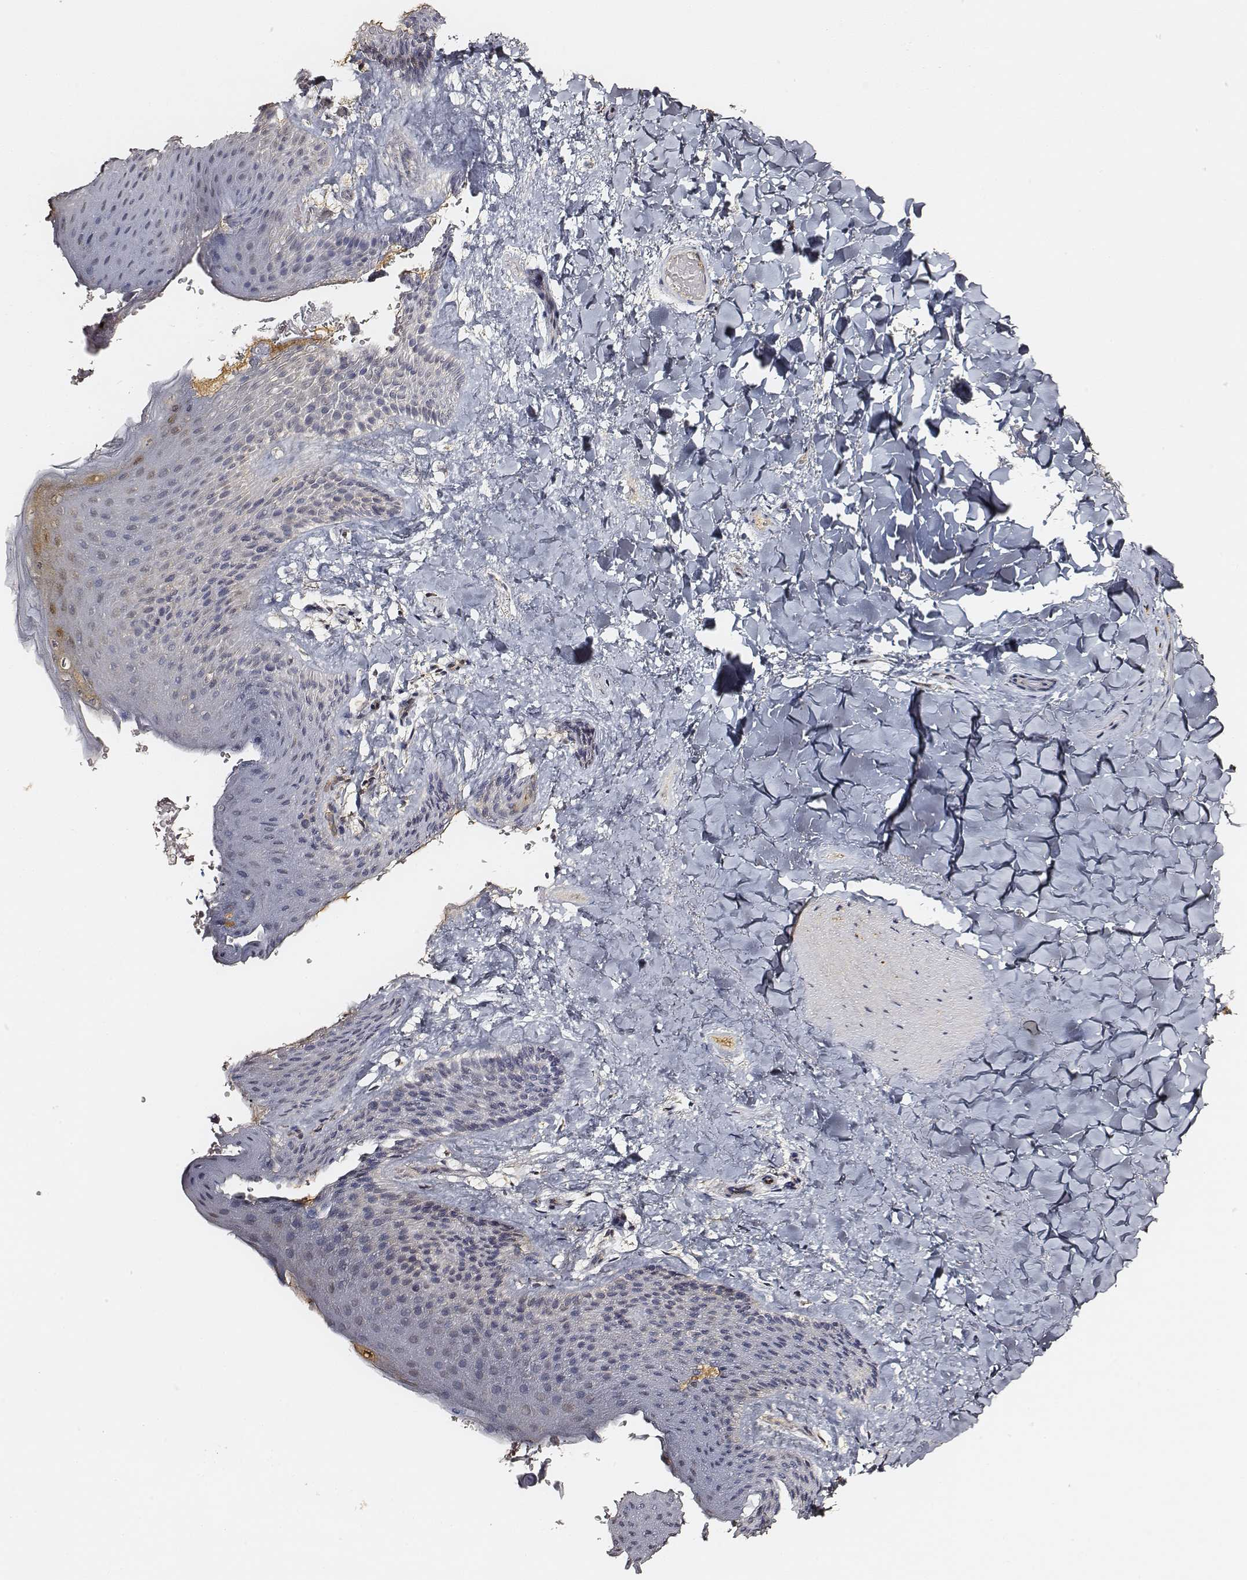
{"staining": {"intensity": "moderate", "quantity": "<25%", "location": "cytoplasmic/membranous"}, "tissue": "skin", "cell_type": "Epidermal cells", "image_type": "normal", "snomed": [{"axis": "morphology", "description": "Normal tissue, NOS"}, {"axis": "topography", "description": "Anal"}], "caption": "This histopathology image shows immunohistochemistry (IHC) staining of benign skin, with low moderate cytoplasmic/membranous positivity in approximately <25% of epidermal cells.", "gene": "CARS1", "patient": {"sex": "male", "age": 36}}